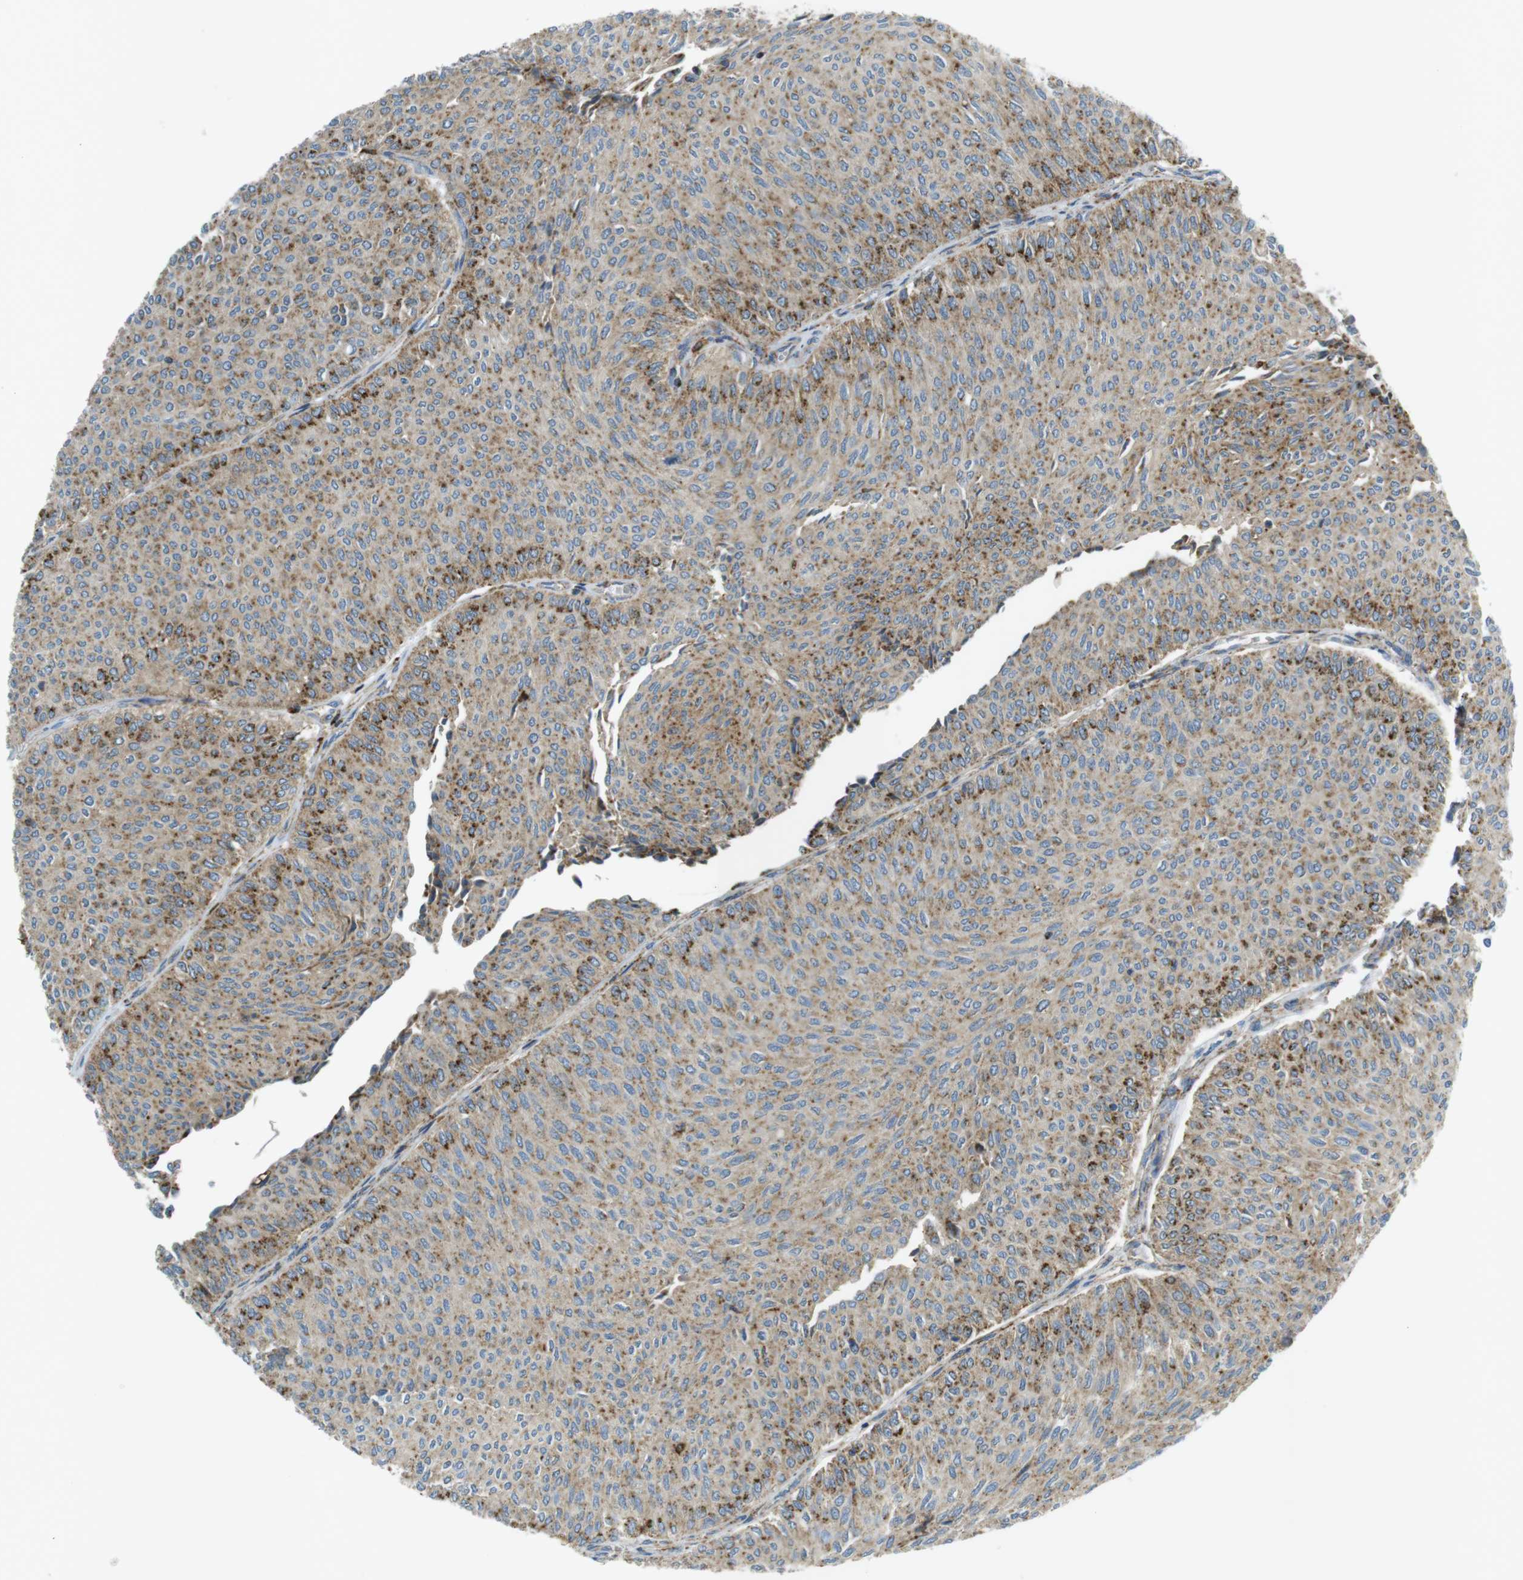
{"staining": {"intensity": "moderate", "quantity": ">75%", "location": "cytoplasmic/membranous"}, "tissue": "urothelial cancer", "cell_type": "Tumor cells", "image_type": "cancer", "snomed": [{"axis": "morphology", "description": "Urothelial carcinoma, Low grade"}, {"axis": "topography", "description": "Urinary bladder"}], "caption": "IHC of urothelial carcinoma (low-grade) exhibits medium levels of moderate cytoplasmic/membranous expression in about >75% of tumor cells.", "gene": "LAMP1", "patient": {"sex": "male", "age": 78}}